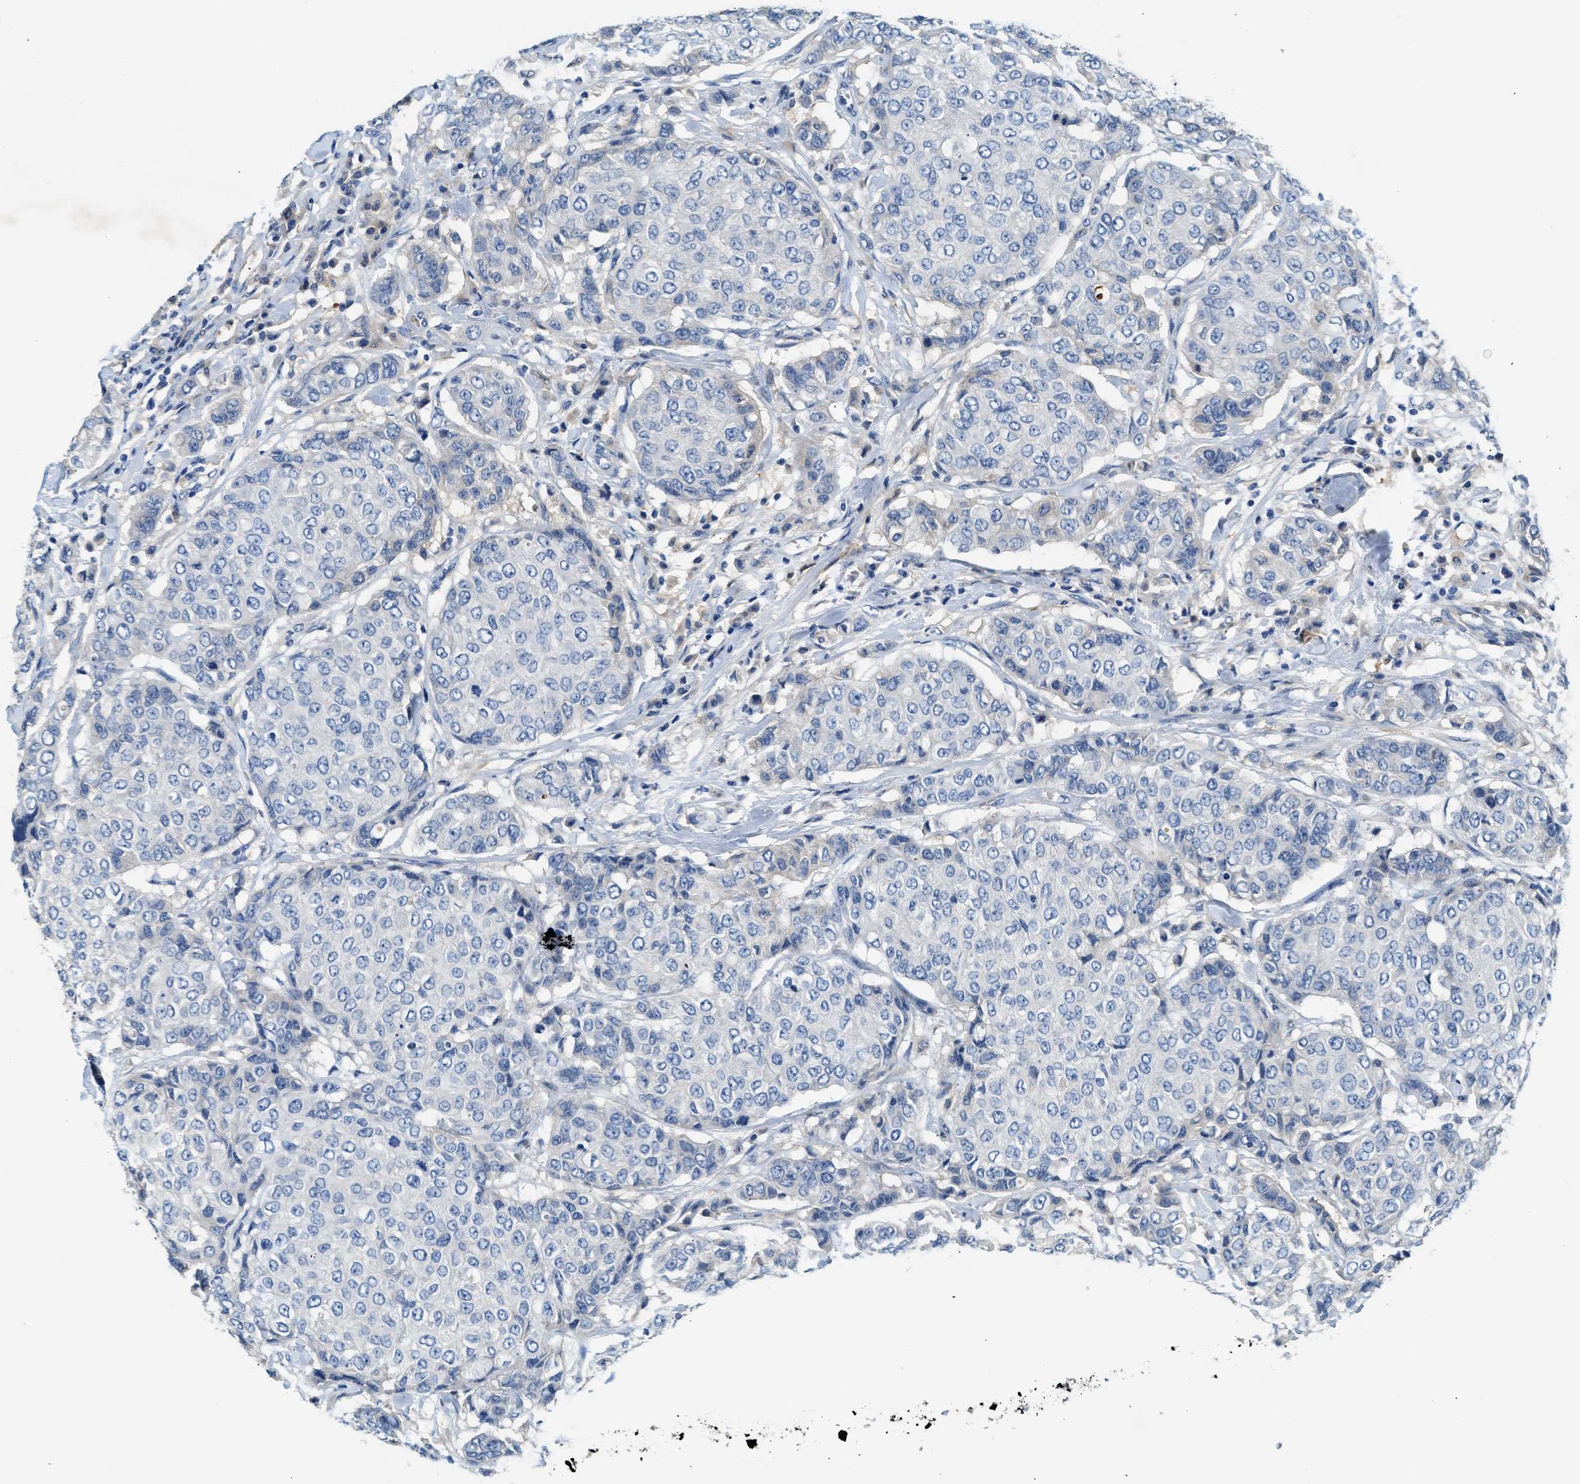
{"staining": {"intensity": "negative", "quantity": "none", "location": "none"}, "tissue": "breast cancer", "cell_type": "Tumor cells", "image_type": "cancer", "snomed": [{"axis": "morphology", "description": "Duct carcinoma"}, {"axis": "topography", "description": "Breast"}], "caption": "This is a histopathology image of IHC staining of breast cancer, which shows no positivity in tumor cells.", "gene": "RWDD2B", "patient": {"sex": "female", "age": 27}}